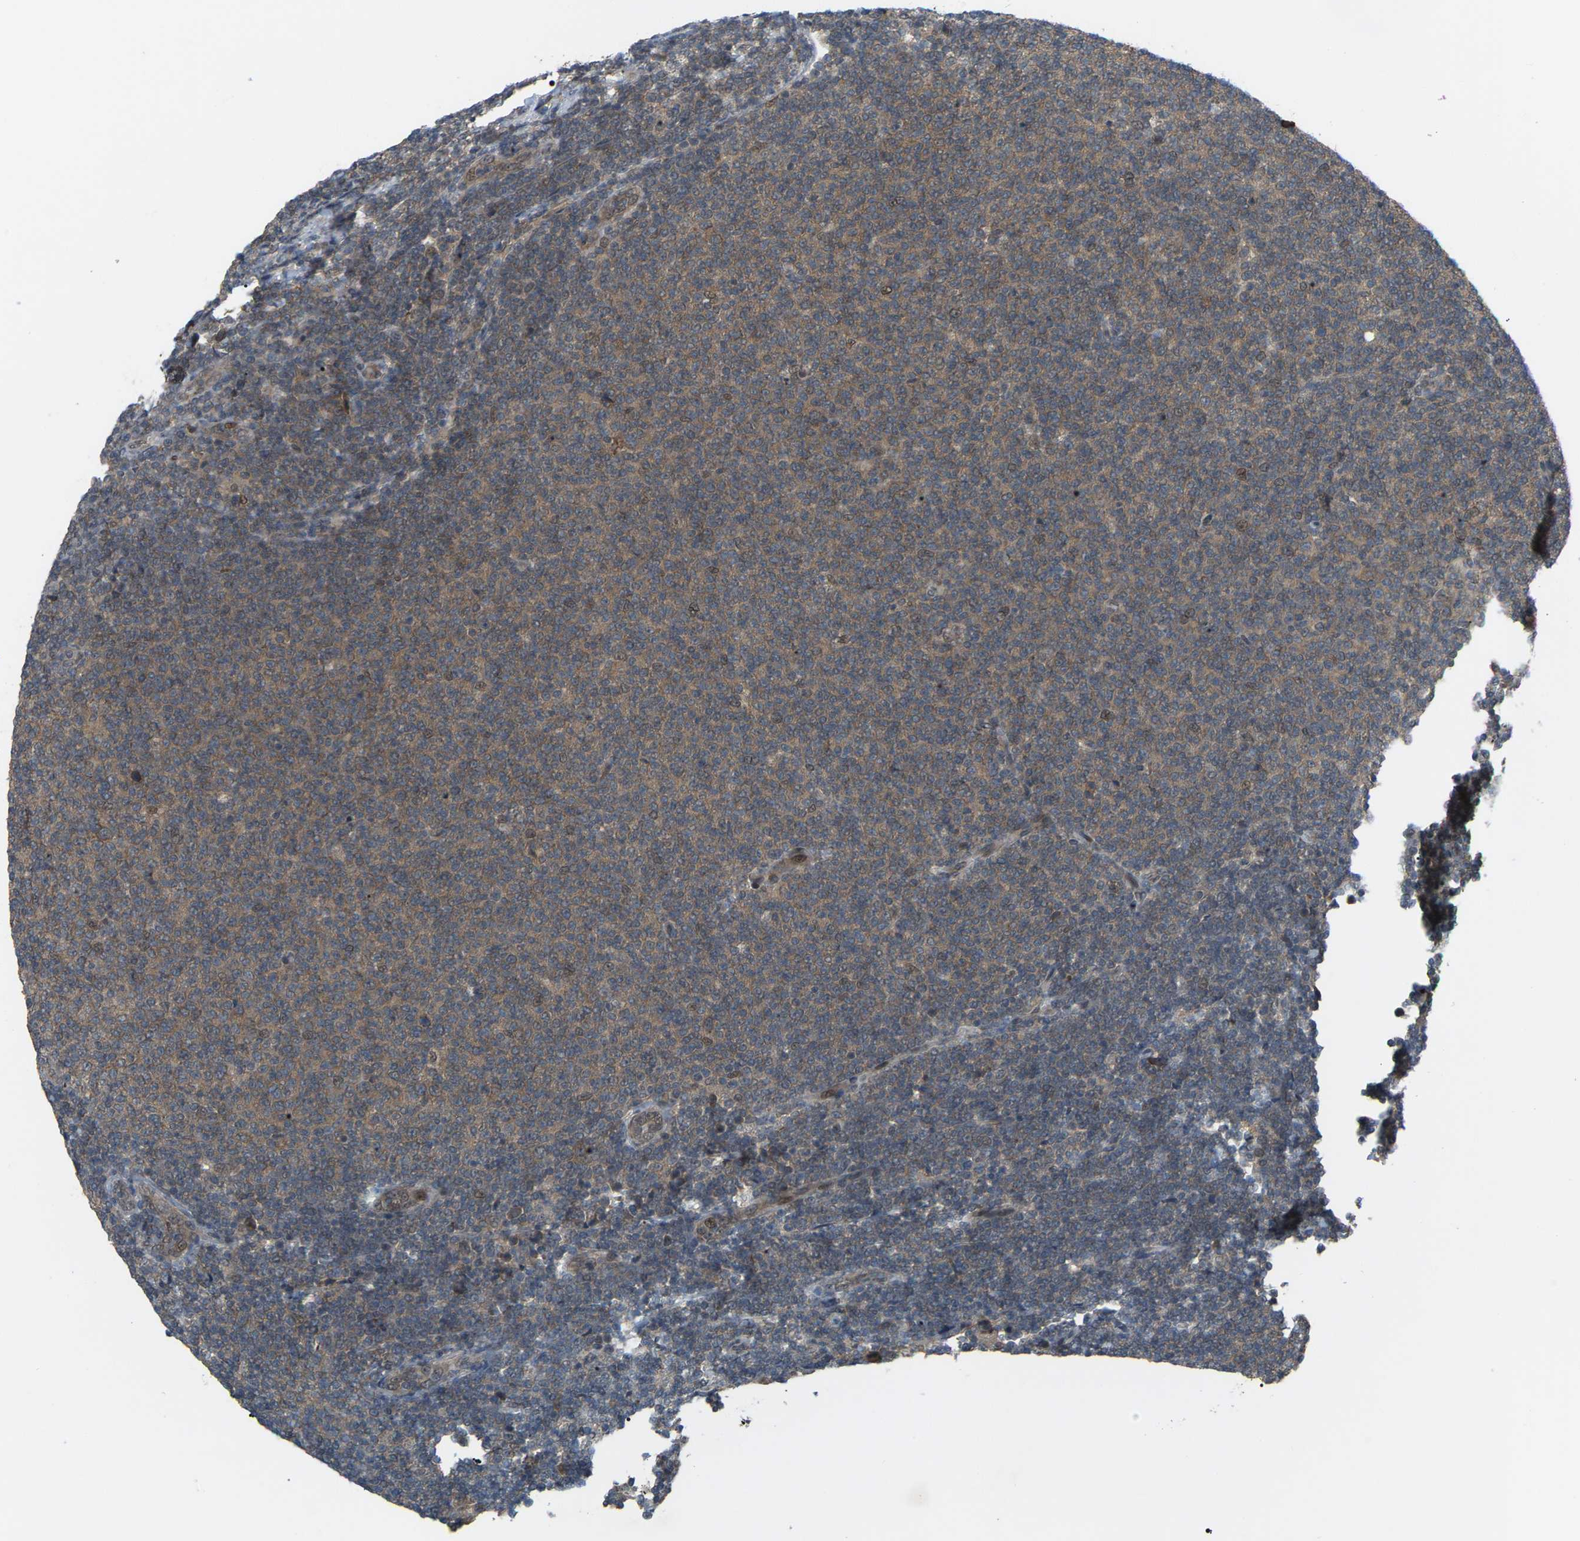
{"staining": {"intensity": "weak", "quantity": ">75%", "location": "cytoplasmic/membranous"}, "tissue": "lymphoma", "cell_type": "Tumor cells", "image_type": "cancer", "snomed": [{"axis": "morphology", "description": "Malignant lymphoma, non-Hodgkin's type, Low grade"}, {"axis": "topography", "description": "Lymph node"}], "caption": "This is an image of immunohistochemistry staining of low-grade malignant lymphoma, non-Hodgkin's type, which shows weak staining in the cytoplasmic/membranous of tumor cells.", "gene": "CROT", "patient": {"sex": "male", "age": 66}}